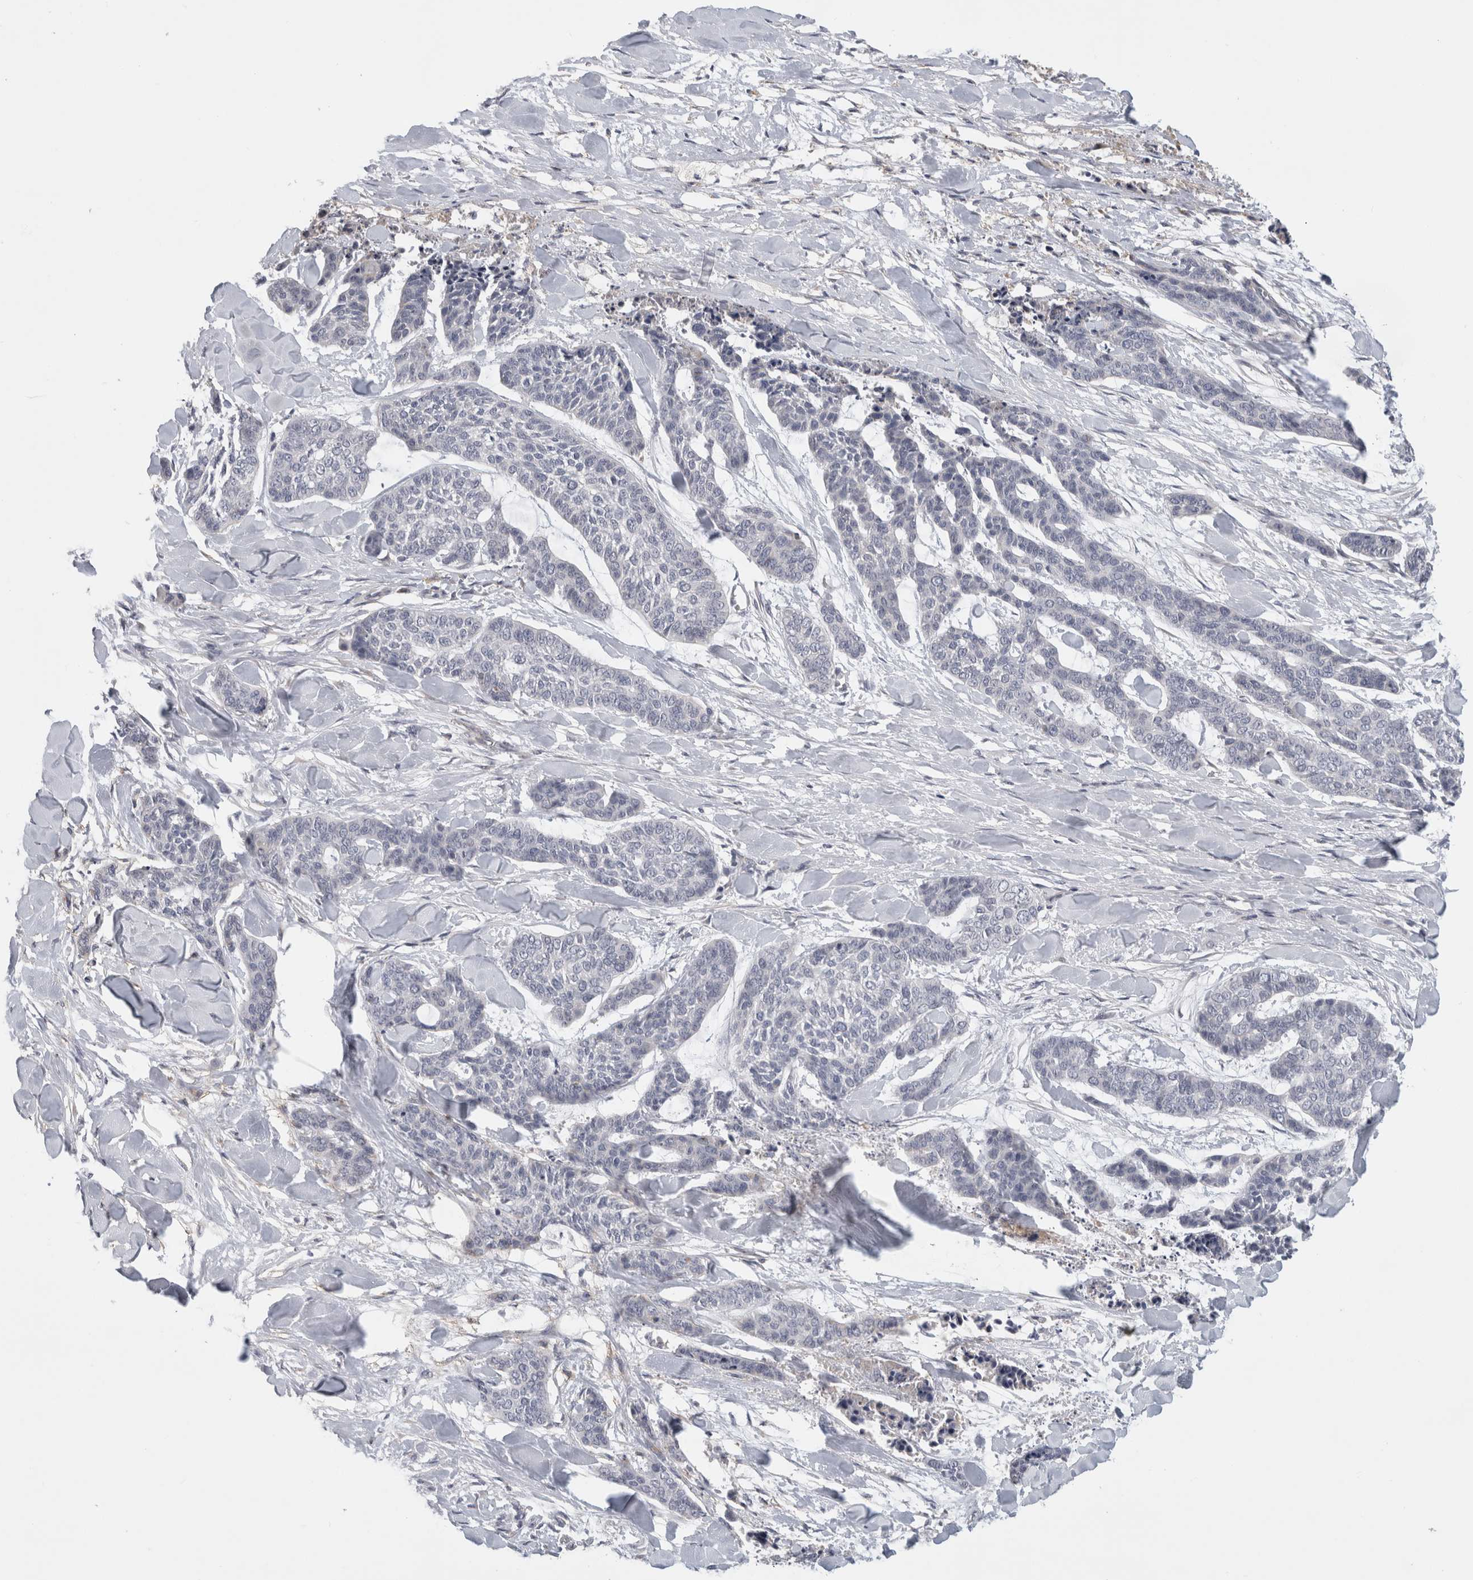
{"staining": {"intensity": "negative", "quantity": "none", "location": "none"}, "tissue": "skin cancer", "cell_type": "Tumor cells", "image_type": "cancer", "snomed": [{"axis": "morphology", "description": "Basal cell carcinoma"}, {"axis": "topography", "description": "Skin"}], "caption": "IHC of human skin cancer shows no positivity in tumor cells.", "gene": "MGAT1", "patient": {"sex": "female", "age": 64}}